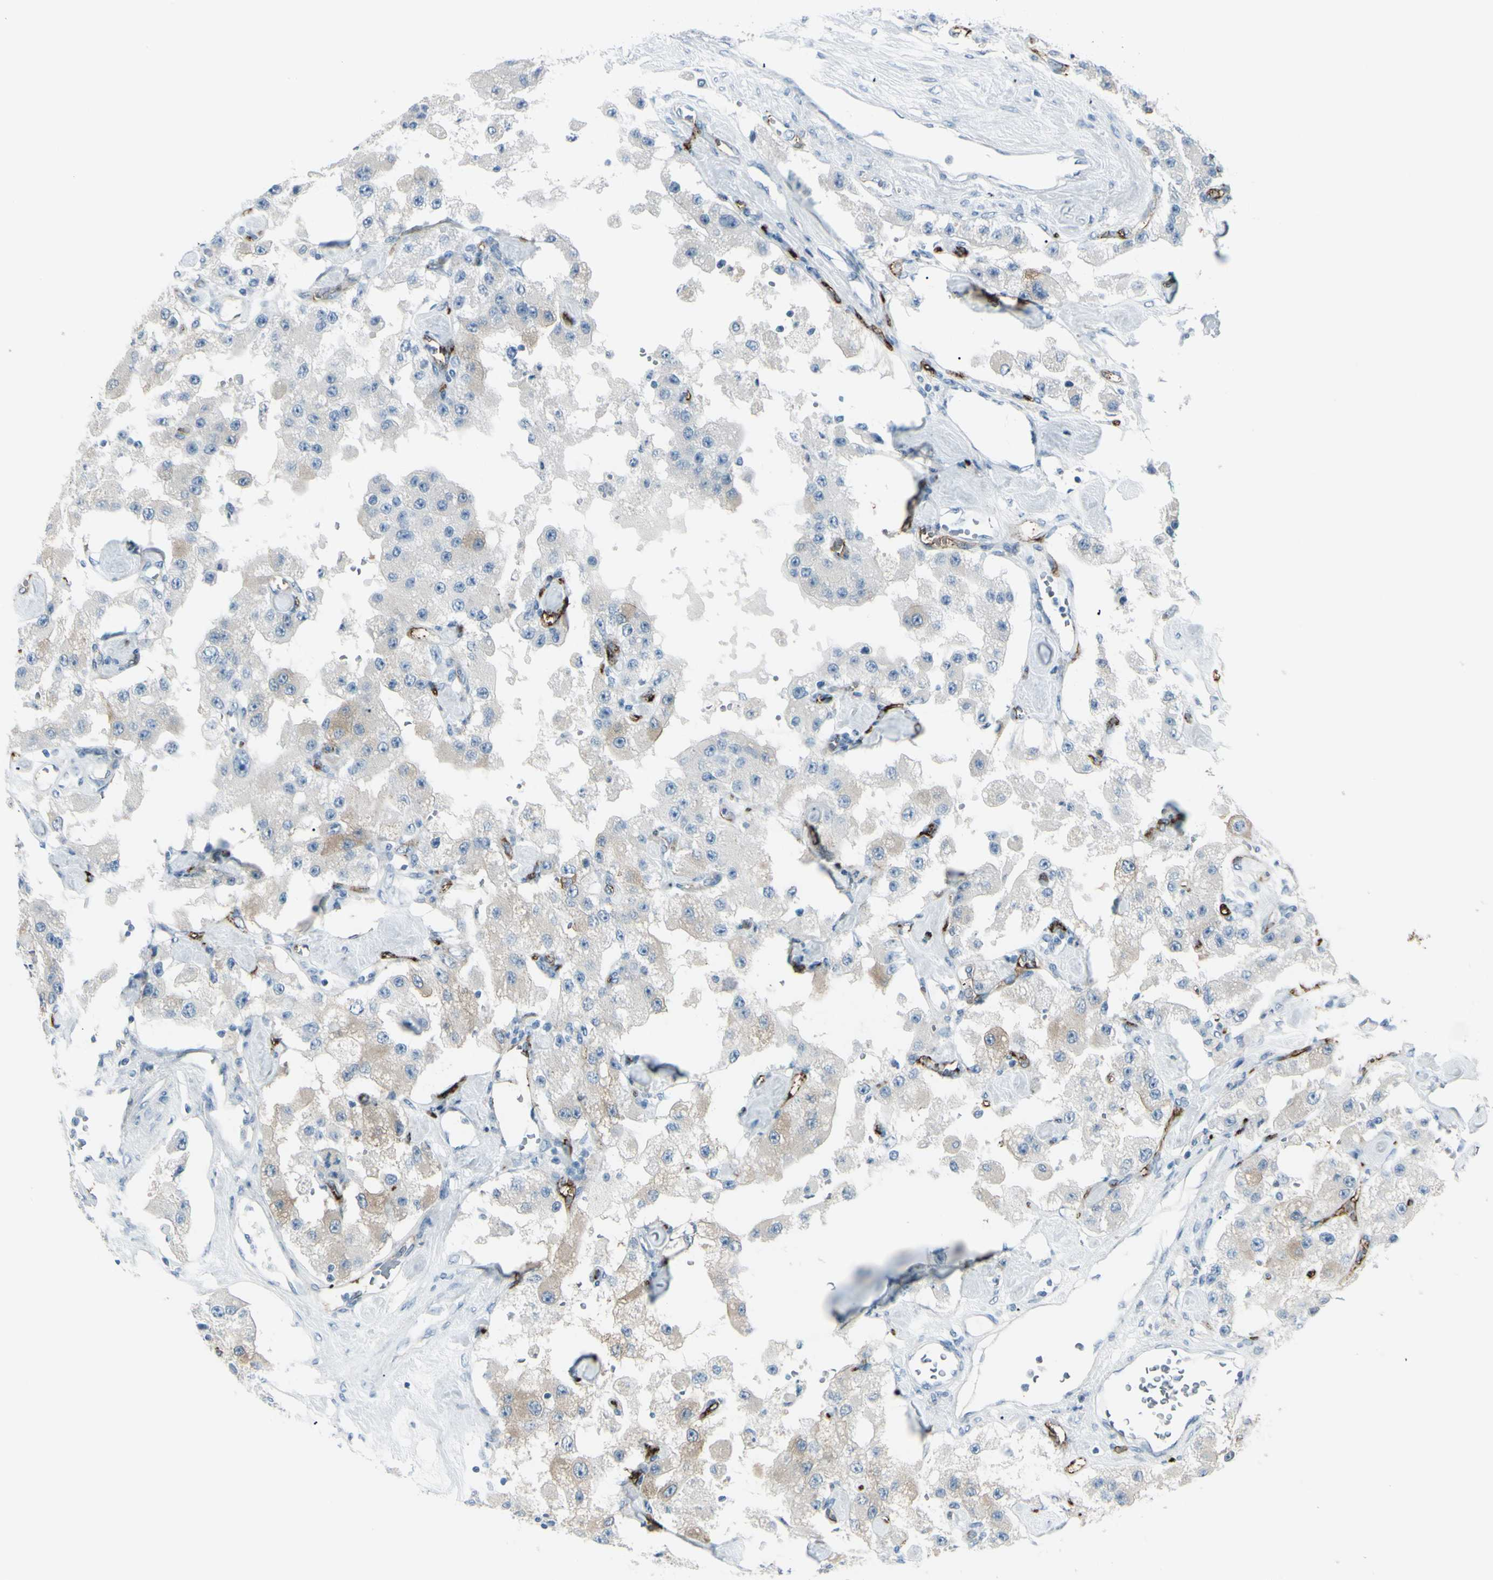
{"staining": {"intensity": "weak", "quantity": "<25%", "location": "cytoplasmic/membranous"}, "tissue": "carcinoid", "cell_type": "Tumor cells", "image_type": "cancer", "snomed": [{"axis": "morphology", "description": "Carcinoid, malignant, NOS"}, {"axis": "topography", "description": "Pancreas"}], "caption": "IHC photomicrograph of human carcinoid stained for a protein (brown), which demonstrates no expression in tumor cells.", "gene": "GPR34", "patient": {"sex": "male", "age": 41}}